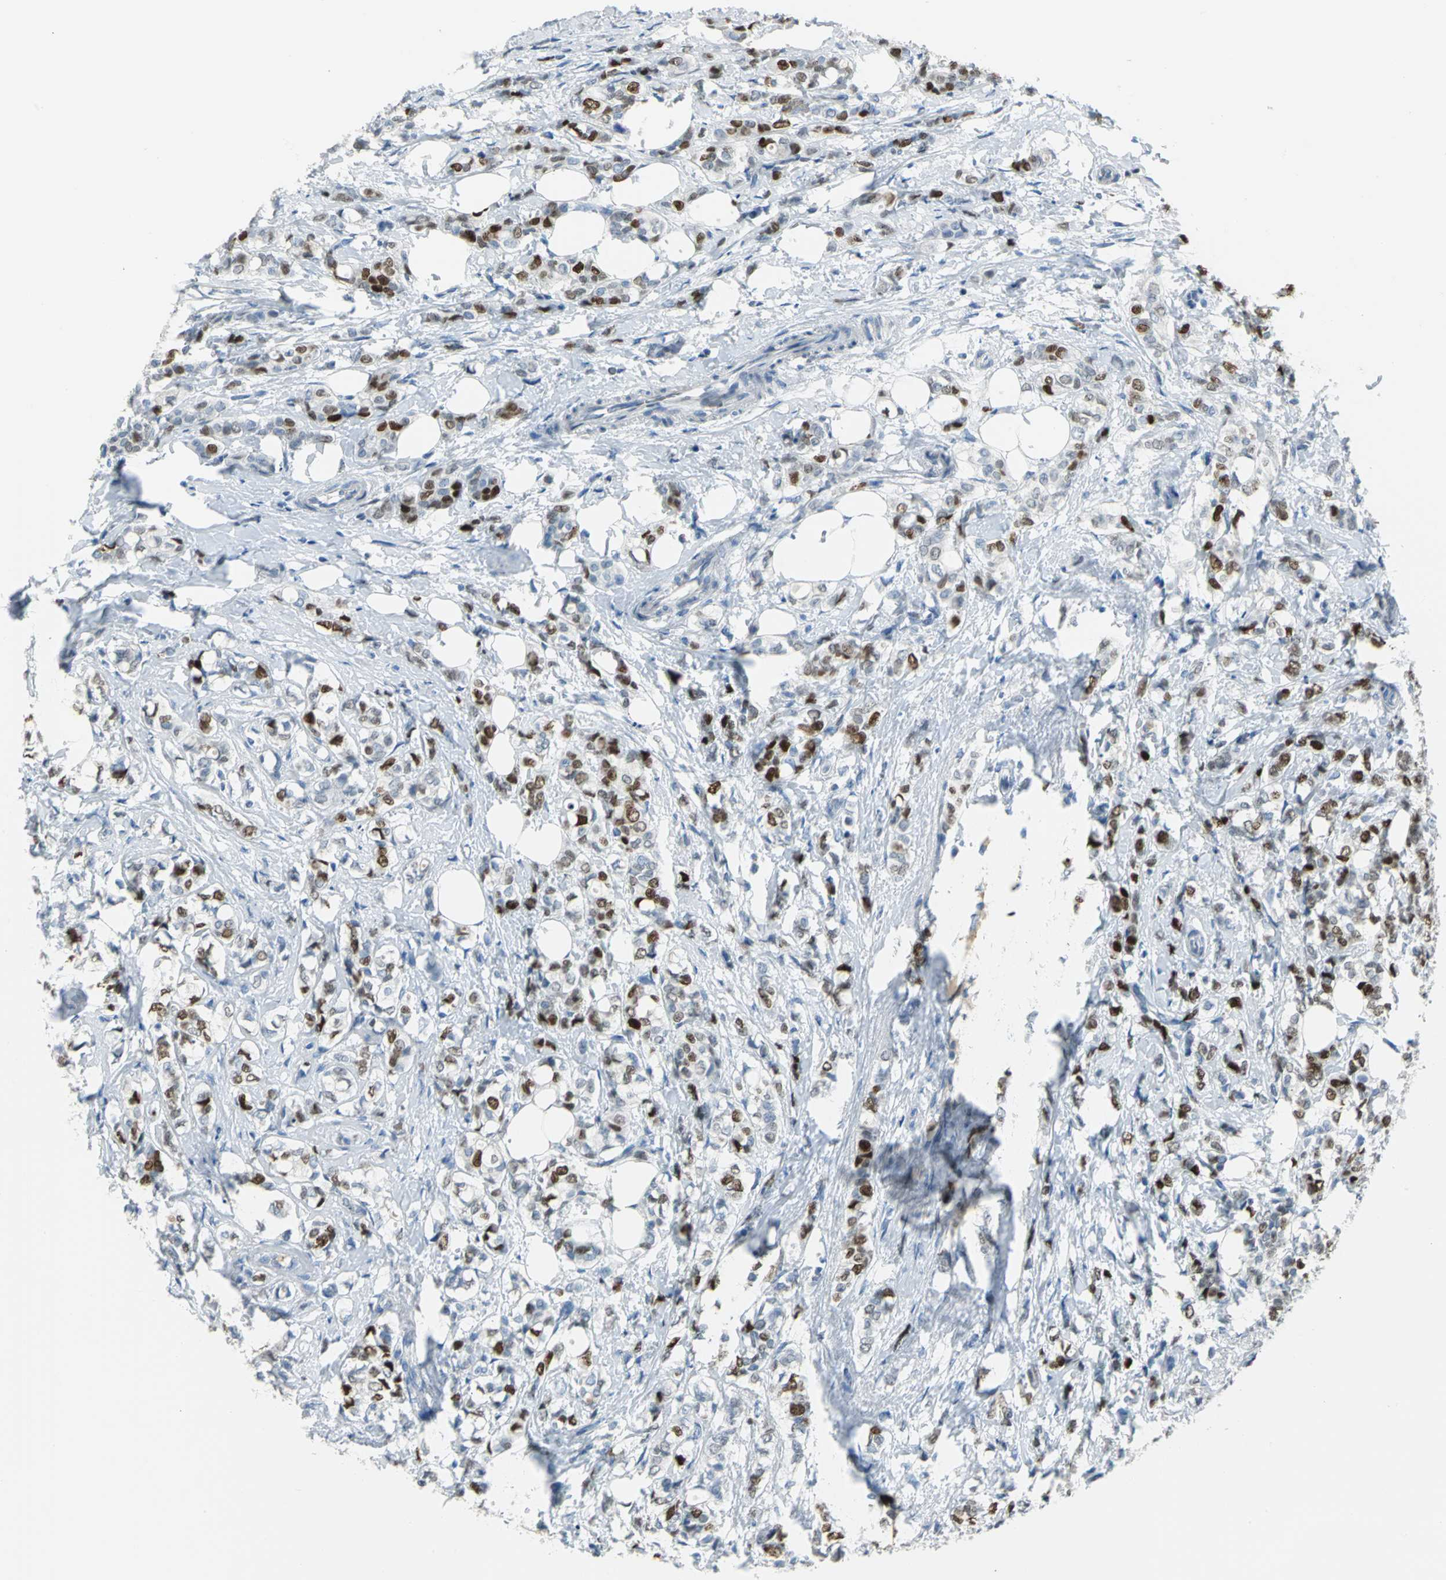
{"staining": {"intensity": "moderate", "quantity": ">75%", "location": "nuclear"}, "tissue": "breast cancer", "cell_type": "Tumor cells", "image_type": "cancer", "snomed": [{"axis": "morphology", "description": "Lobular carcinoma"}, {"axis": "topography", "description": "Breast"}], "caption": "Breast cancer (lobular carcinoma) stained for a protein reveals moderate nuclear positivity in tumor cells.", "gene": "MCM3", "patient": {"sex": "female", "age": 60}}